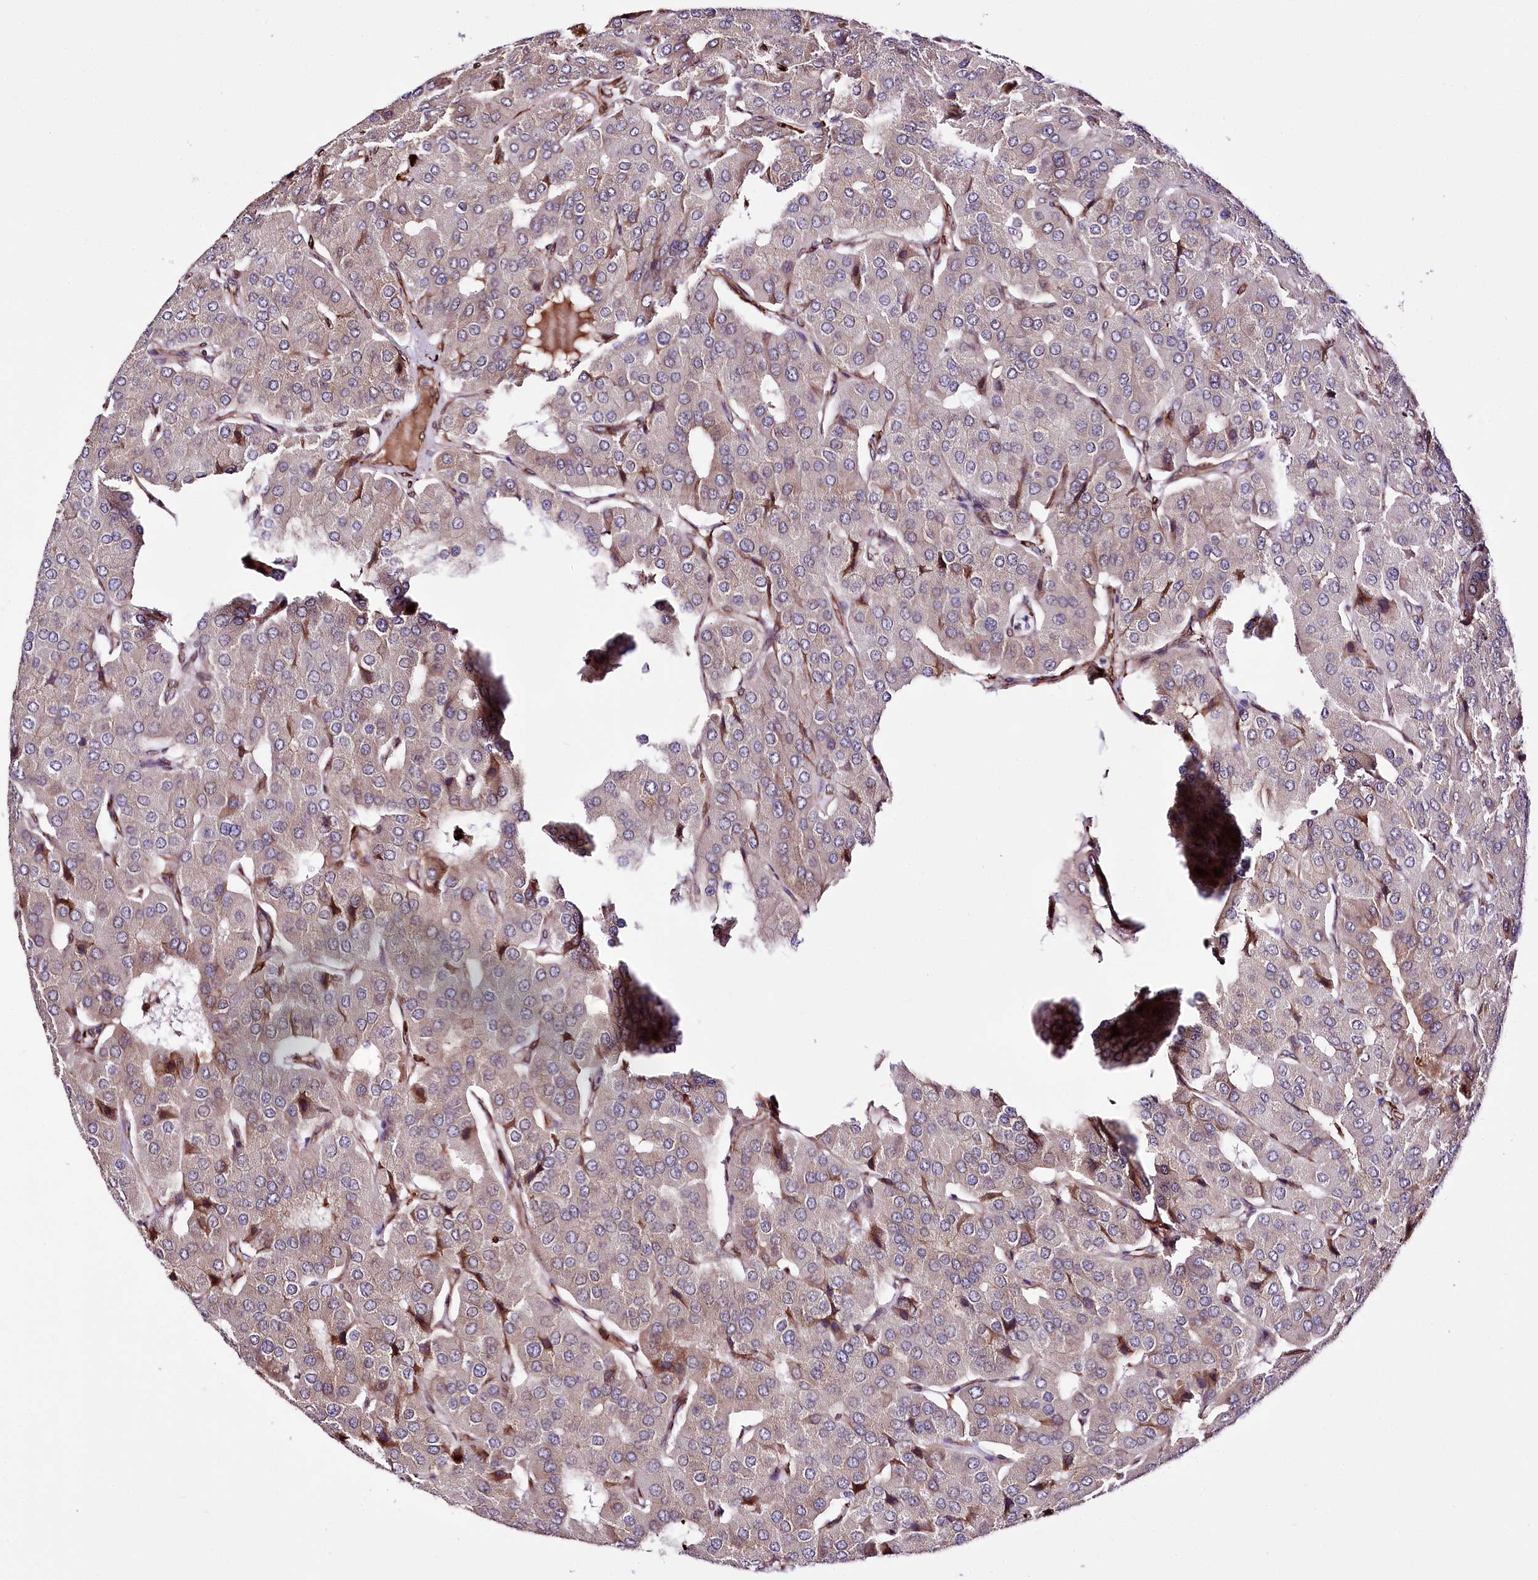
{"staining": {"intensity": "weak", "quantity": "<25%", "location": "cytoplasmic/membranous"}, "tissue": "parathyroid gland", "cell_type": "Glandular cells", "image_type": "normal", "snomed": [{"axis": "morphology", "description": "Normal tissue, NOS"}, {"axis": "morphology", "description": "Adenoma, NOS"}, {"axis": "topography", "description": "Parathyroid gland"}], "caption": "Immunohistochemistry image of normal human parathyroid gland stained for a protein (brown), which shows no staining in glandular cells.", "gene": "WWC1", "patient": {"sex": "female", "age": 86}}